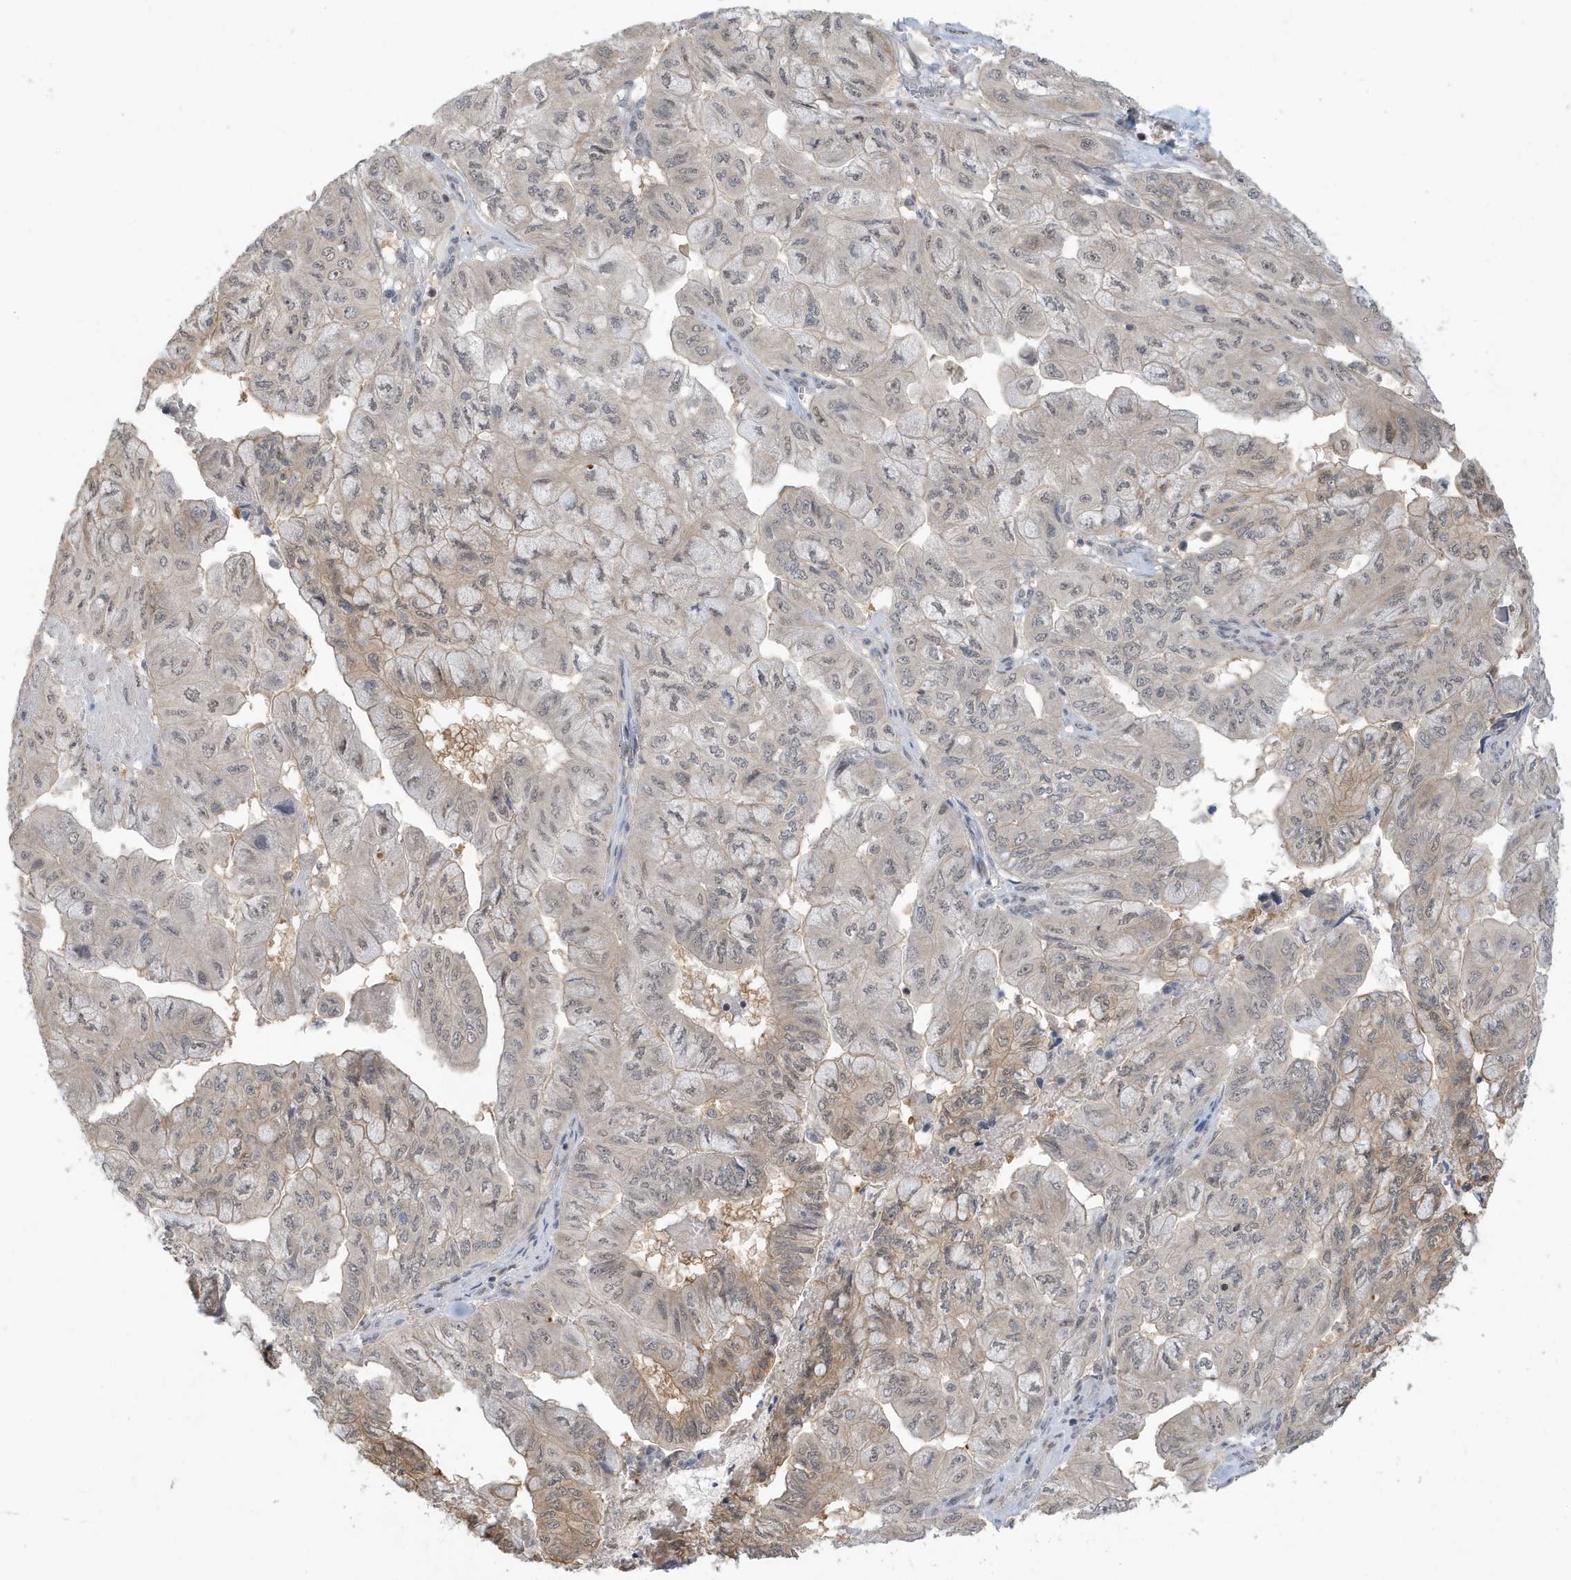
{"staining": {"intensity": "weak", "quantity": "25%-75%", "location": "cytoplasmic/membranous,nuclear"}, "tissue": "pancreatic cancer", "cell_type": "Tumor cells", "image_type": "cancer", "snomed": [{"axis": "morphology", "description": "Adenocarcinoma, NOS"}, {"axis": "topography", "description": "Pancreas"}], "caption": "Brown immunohistochemical staining in pancreatic cancer demonstrates weak cytoplasmic/membranous and nuclear staining in approximately 25%-75% of tumor cells.", "gene": "PRRT3", "patient": {"sex": "male", "age": 51}}